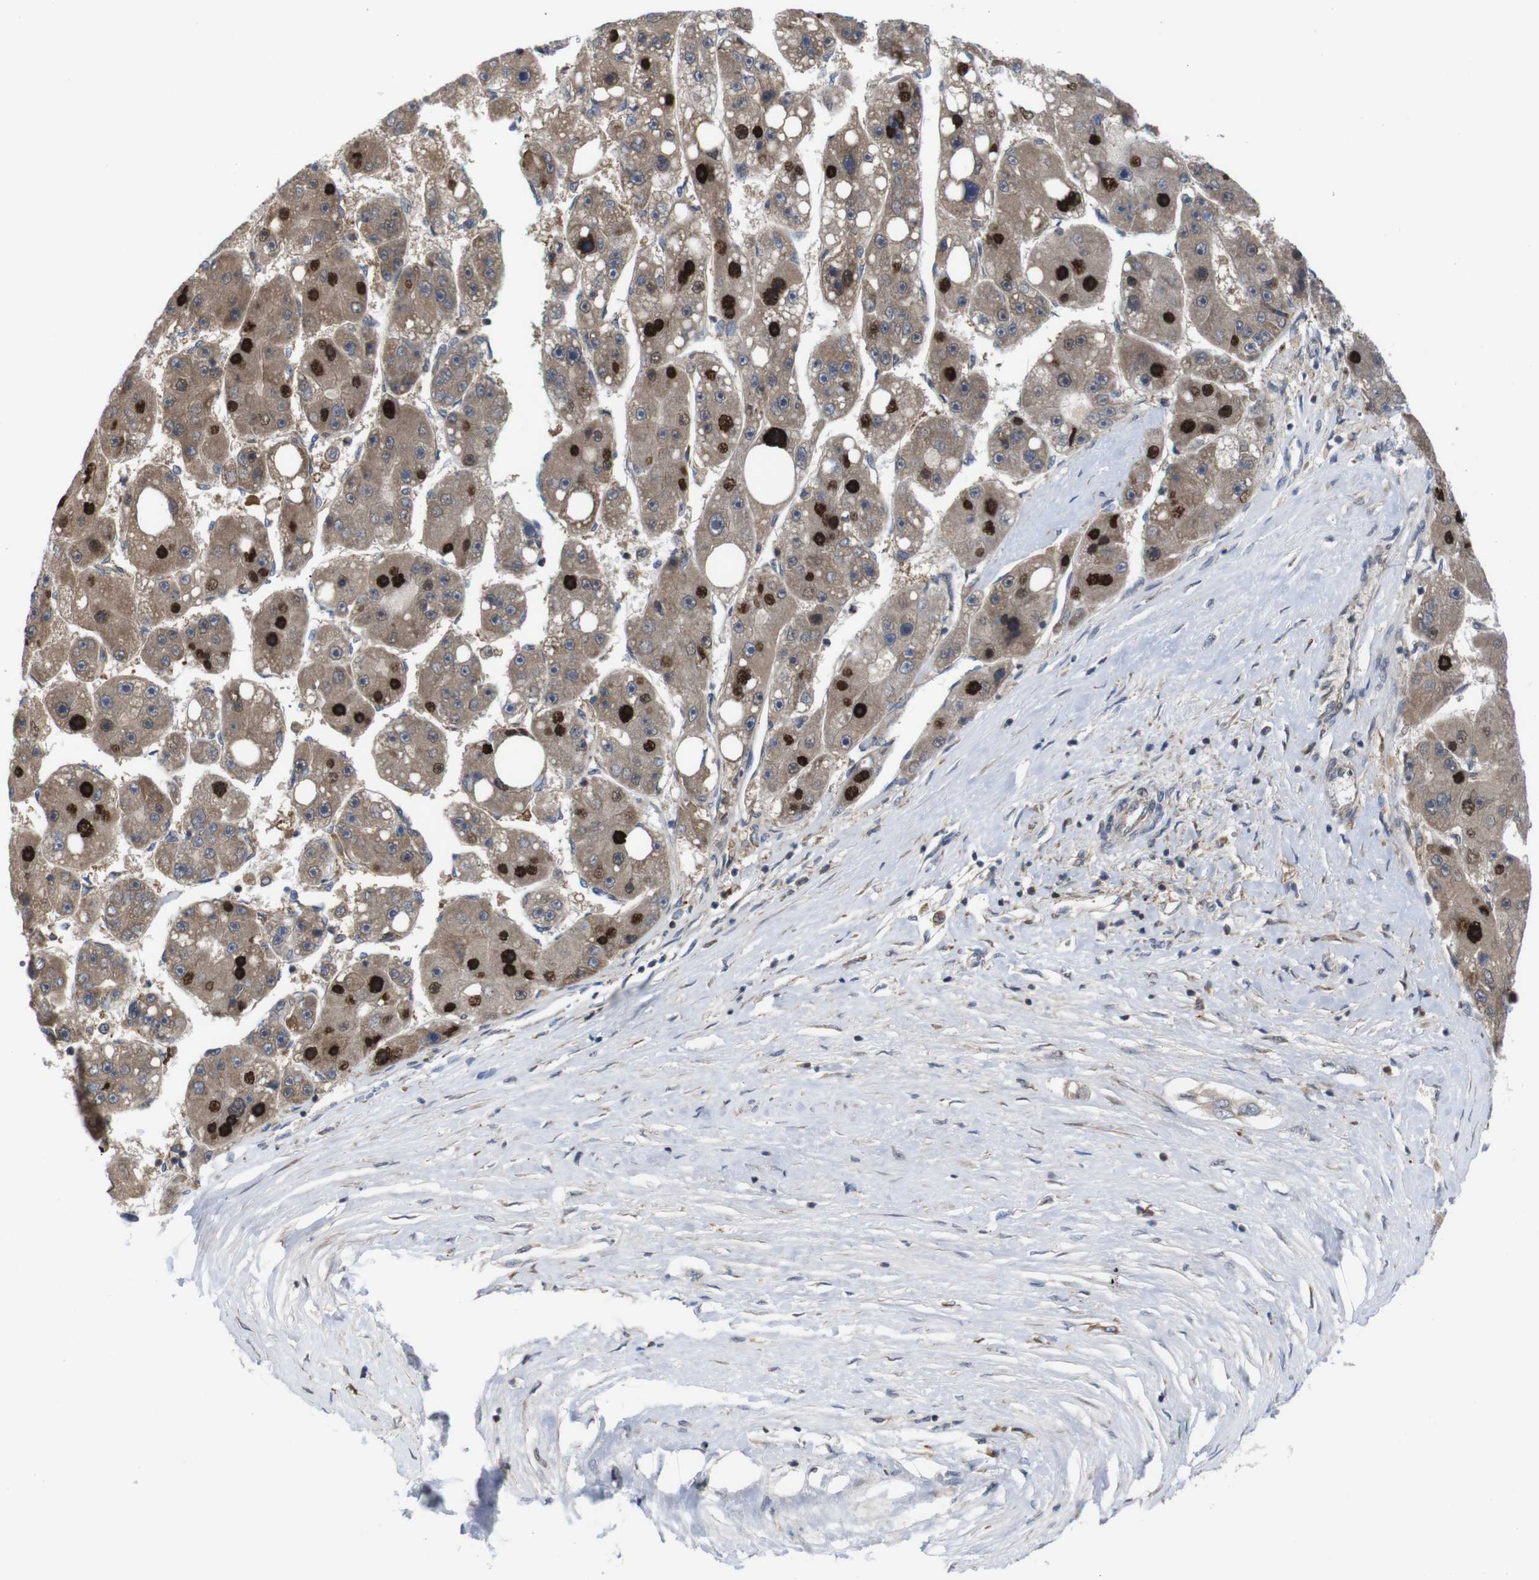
{"staining": {"intensity": "strong", "quantity": "25%-75%", "location": "nuclear"}, "tissue": "liver cancer", "cell_type": "Tumor cells", "image_type": "cancer", "snomed": [{"axis": "morphology", "description": "Carcinoma, Hepatocellular, NOS"}, {"axis": "topography", "description": "Liver"}], "caption": "Immunohistochemistry (DAB) staining of liver cancer (hepatocellular carcinoma) demonstrates strong nuclear protein positivity in approximately 25%-75% of tumor cells. (Brightfield microscopy of DAB IHC at high magnification).", "gene": "PTPN1", "patient": {"sex": "female", "age": 61}}